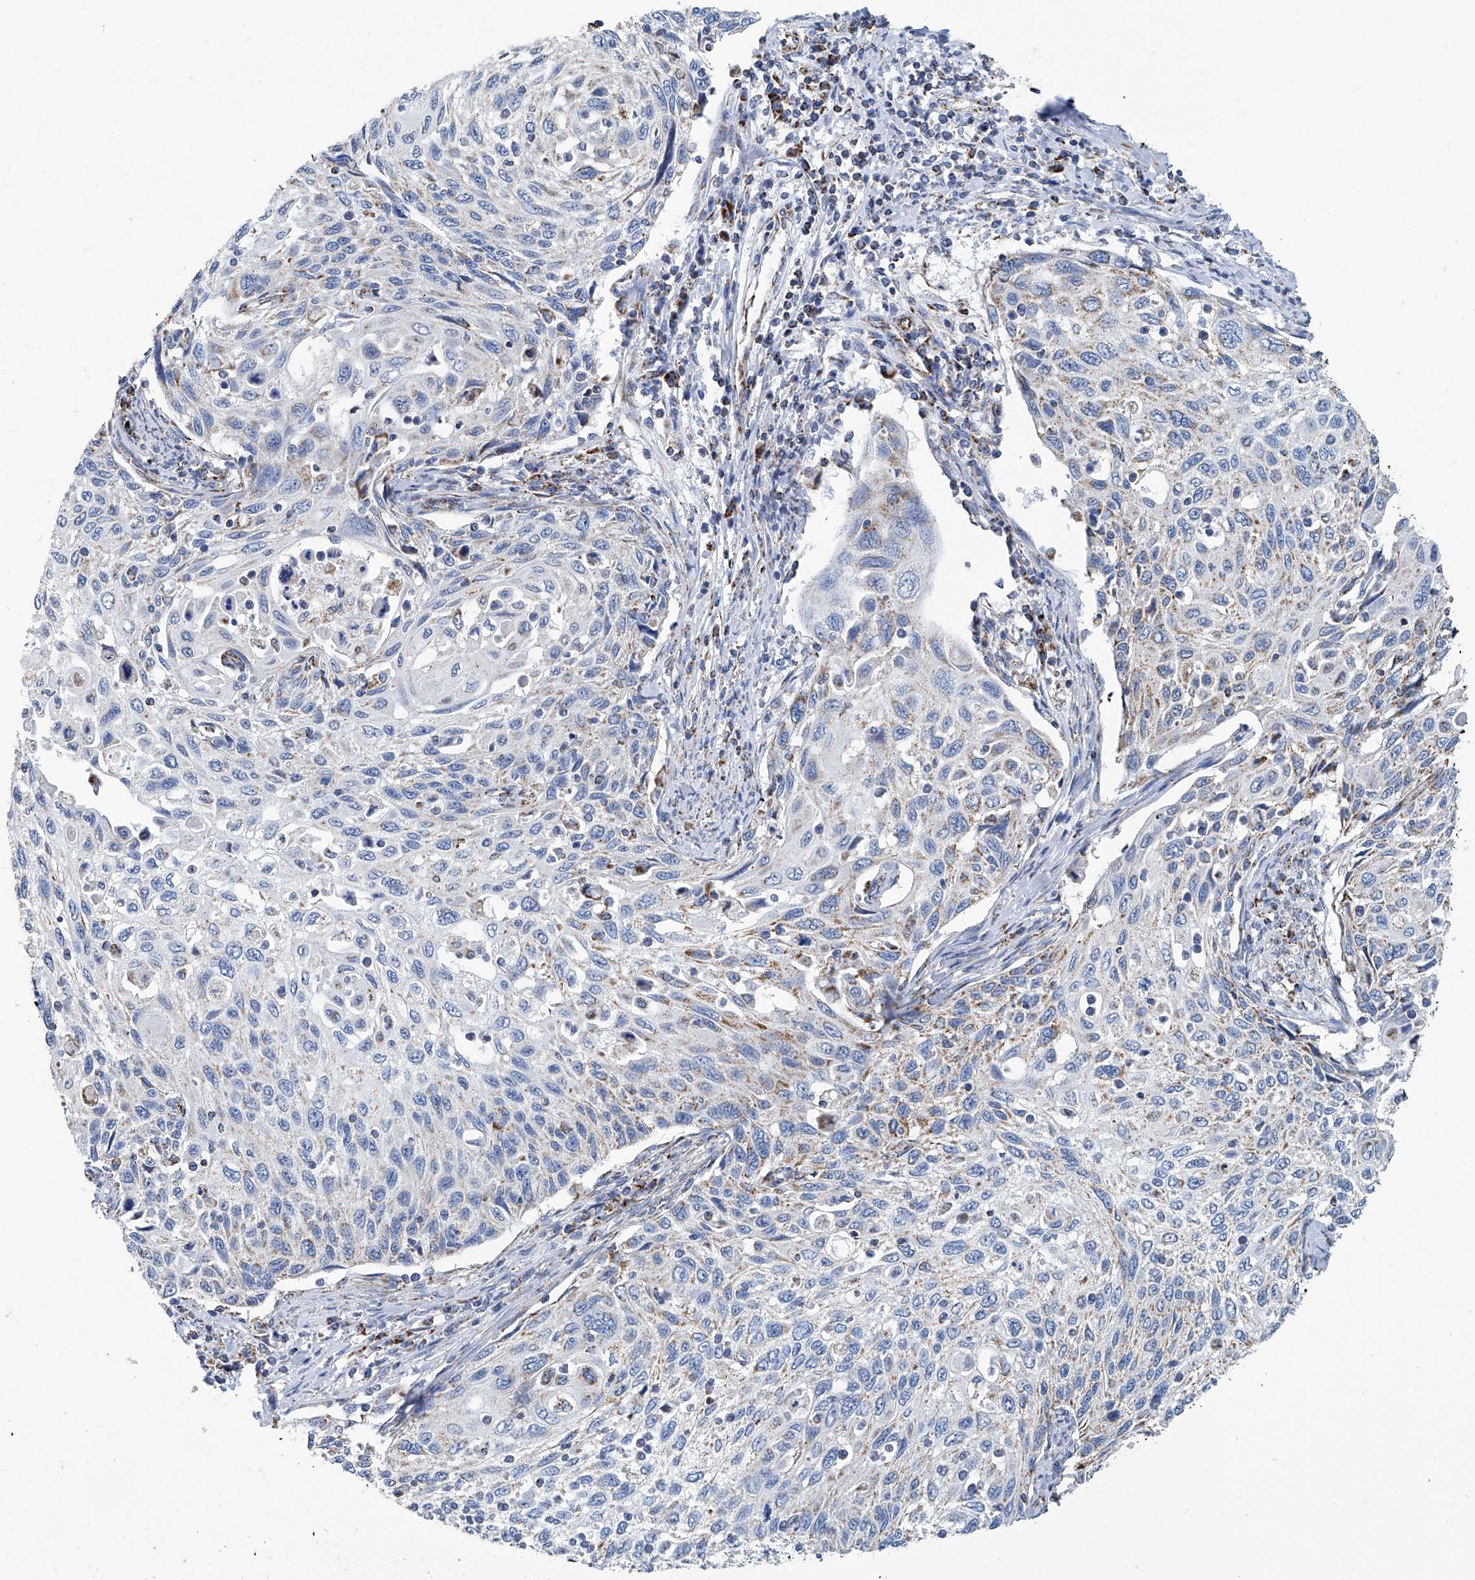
{"staining": {"intensity": "weak", "quantity": "<25%", "location": "cytoplasmic/membranous"}, "tissue": "cervical cancer", "cell_type": "Tumor cells", "image_type": "cancer", "snomed": [{"axis": "morphology", "description": "Squamous cell carcinoma, NOS"}, {"axis": "topography", "description": "Cervix"}], "caption": "Tumor cells are negative for protein expression in human cervical squamous cell carcinoma.", "gene": "MT-ND1", "patient": {"sex": "female", "age": 70}}